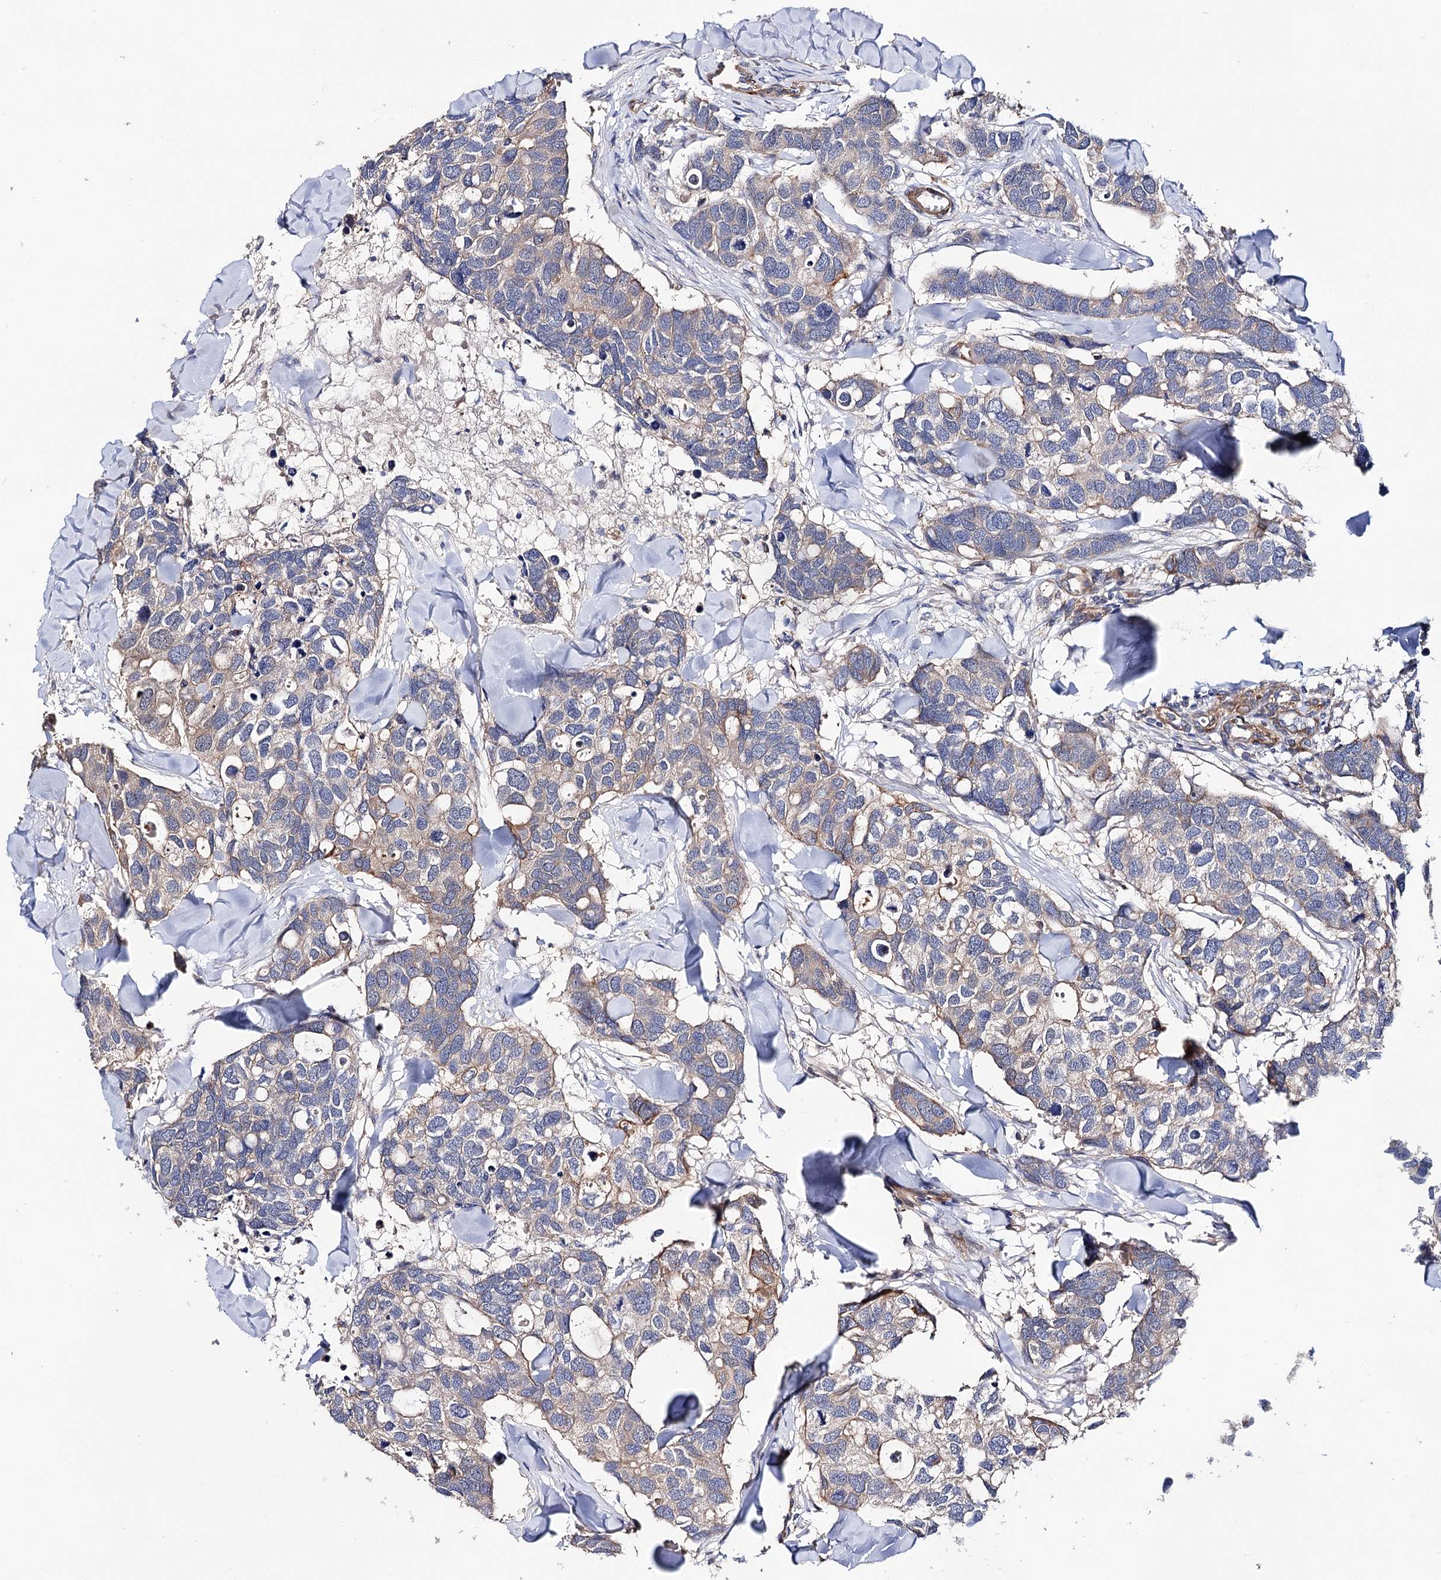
{"staining": {"intensity": "weak", "quantity": "<25%", "location": "cytoplasmic/membranous"}, "tissue": "breast cancer", "cell_type": "Tumor cells", "image_type": "cancer", "snomed": [{"axis": "morphology", "description": "Duct carcinoma"}, {"axis": "topography", "description": "Breast"}], "caption": "DAB (3,3'-diaminobenzidine) immunohistochemical staining of human breast invasive ductal carcinoma reveals no significant expression in tumor cells.", "gene": "CSAD", "patient": {"sex": "female", "age": 83}}